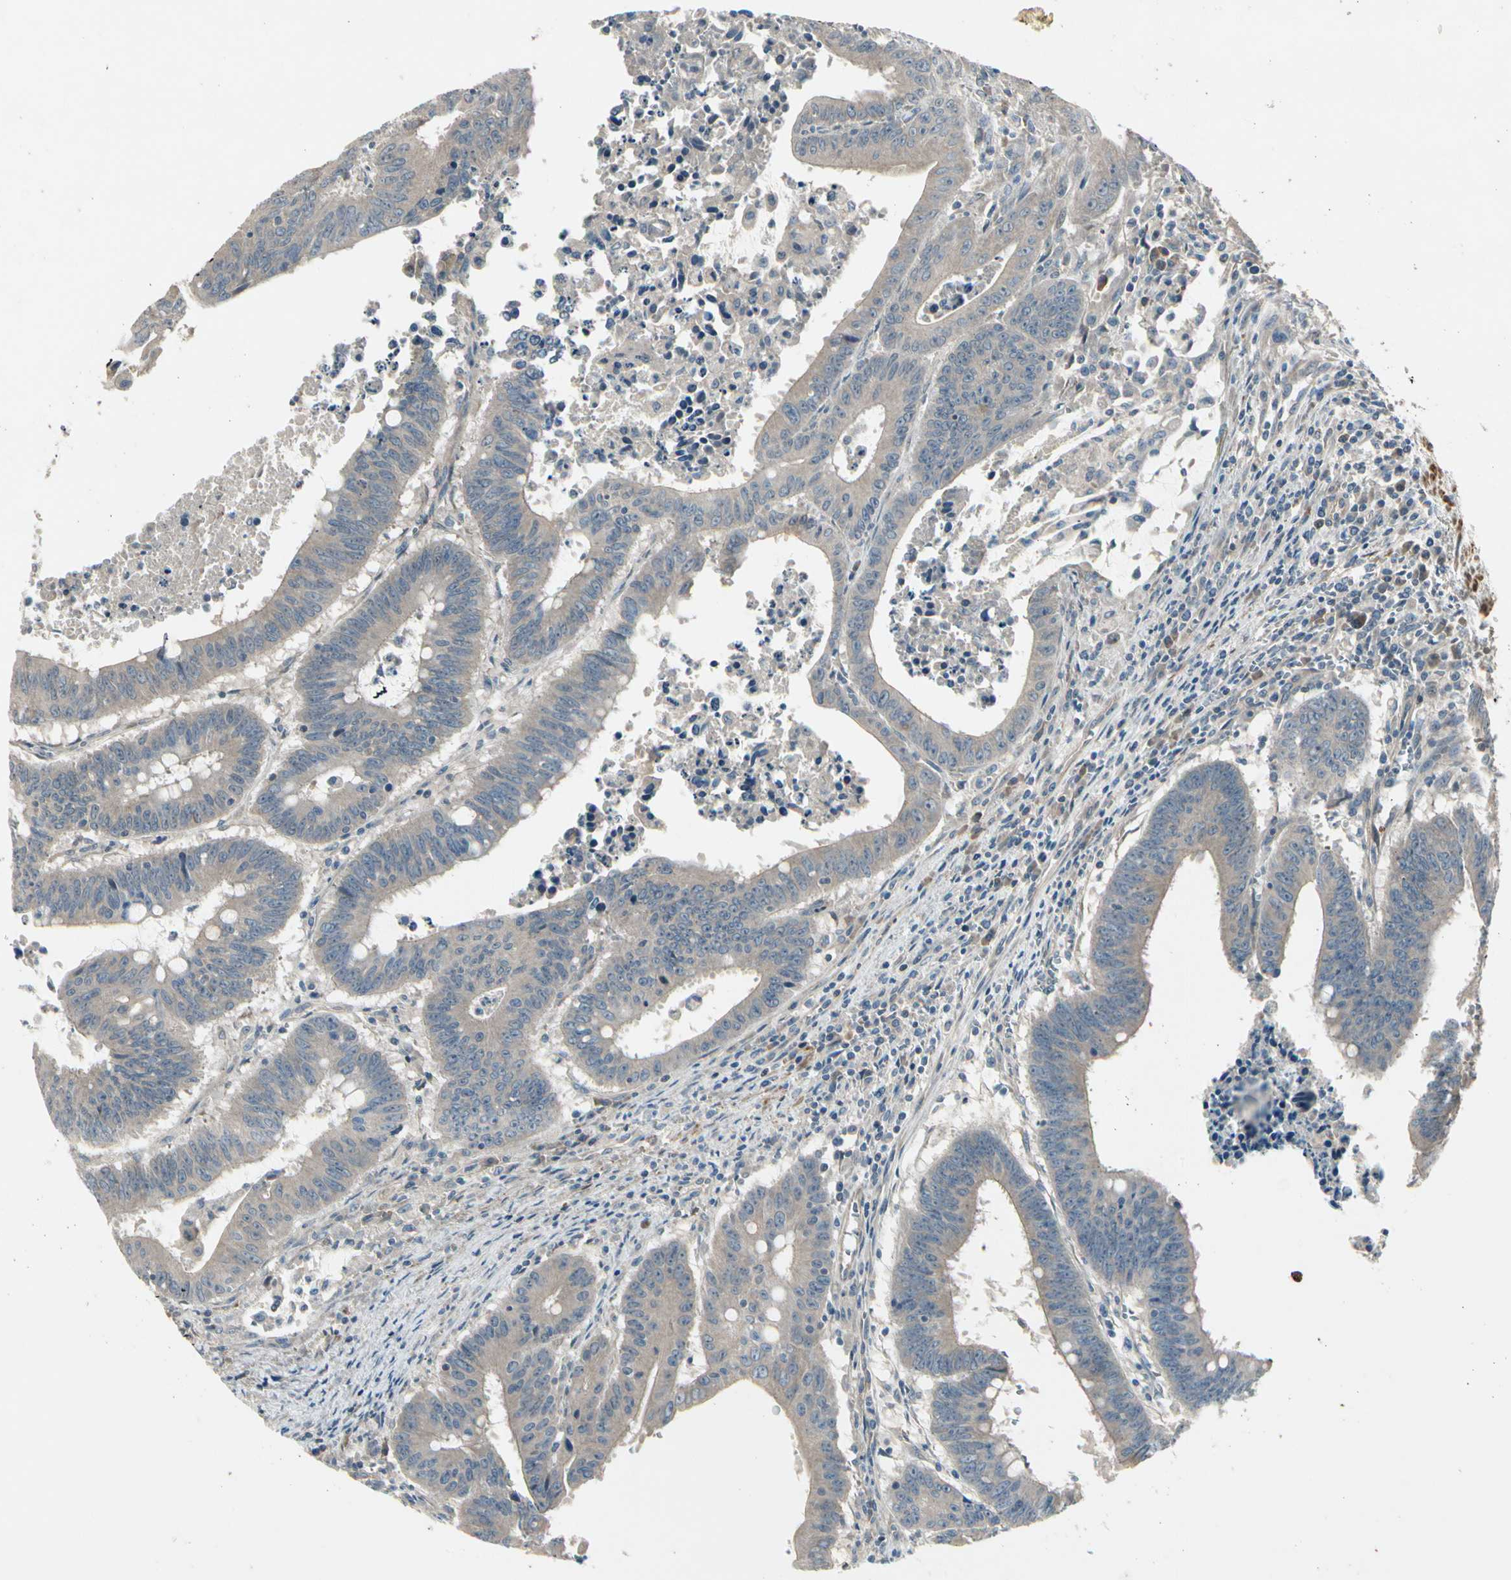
{"staining": {"intensity": "weak", "quantity": "25%-75%", "location": "cytoplasmic/membranous"}, "tissue": "colorectal cancer", "cell_type": "Tumor cells", "image_type": "cancer", "snomed": [{"axis": "morphology", "description": "Adenocarcinoma, NOS"}, {"axis": "topography", "description": "Colon"}], "caption": "Immunohistochemistry staining of colorectal adenocarcinoma, which shows low levels of weak cytoplasmic/membranous staining in approximately 25%-75% of tumor cells indicating weak cytoplasmic/membranous protein expression. The staining was performed using DAB (3,3'-diaminobenzidine) (brown) for protein detection and nuclei were counterstained in hematoxylin (blue).", "gene": "ACVR1", "patient": {"sex": "male", "age": 45}}